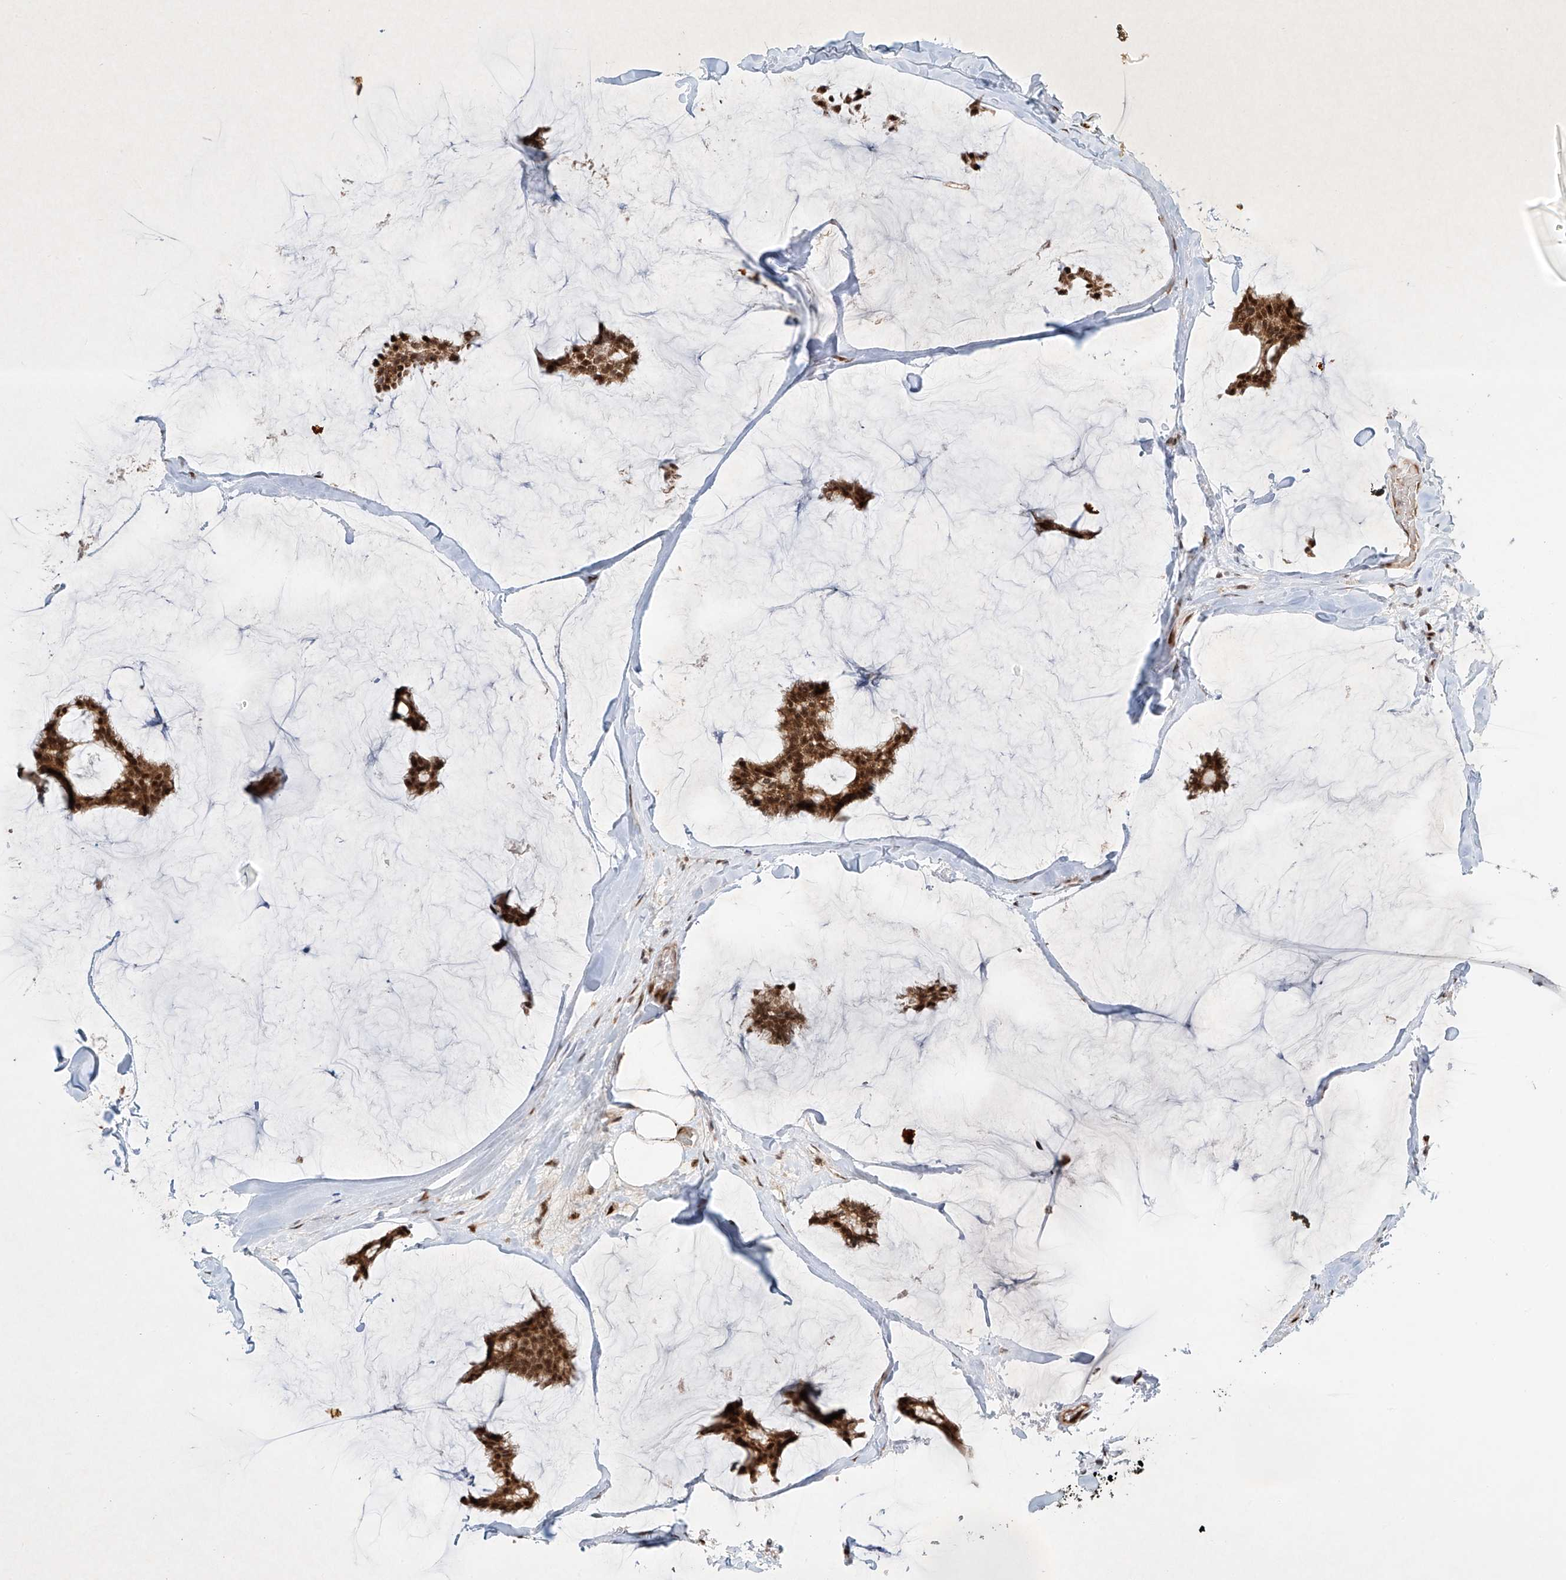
{"staining": {"intensity": "strong", "quantity": ">75%", "location": "cytoplasmic/membranous,nuclear"}, "tissue": "breast cancer", "cell_type": "Tumor cells", "image_type": "cancer", "snomed": [{"axis": "morphology", "description": "Duct carcinoma"}, {"axis": "topography", "description": "Breast"}], "caption": "Breast intraductal carcinoma stained with a brown dye displays strong cytoplasmic/membranous and nuclear positive staining in about >75% of tumor cells.", "gene": "EPG5", "patient": {"sex": "female", "age": 93}}